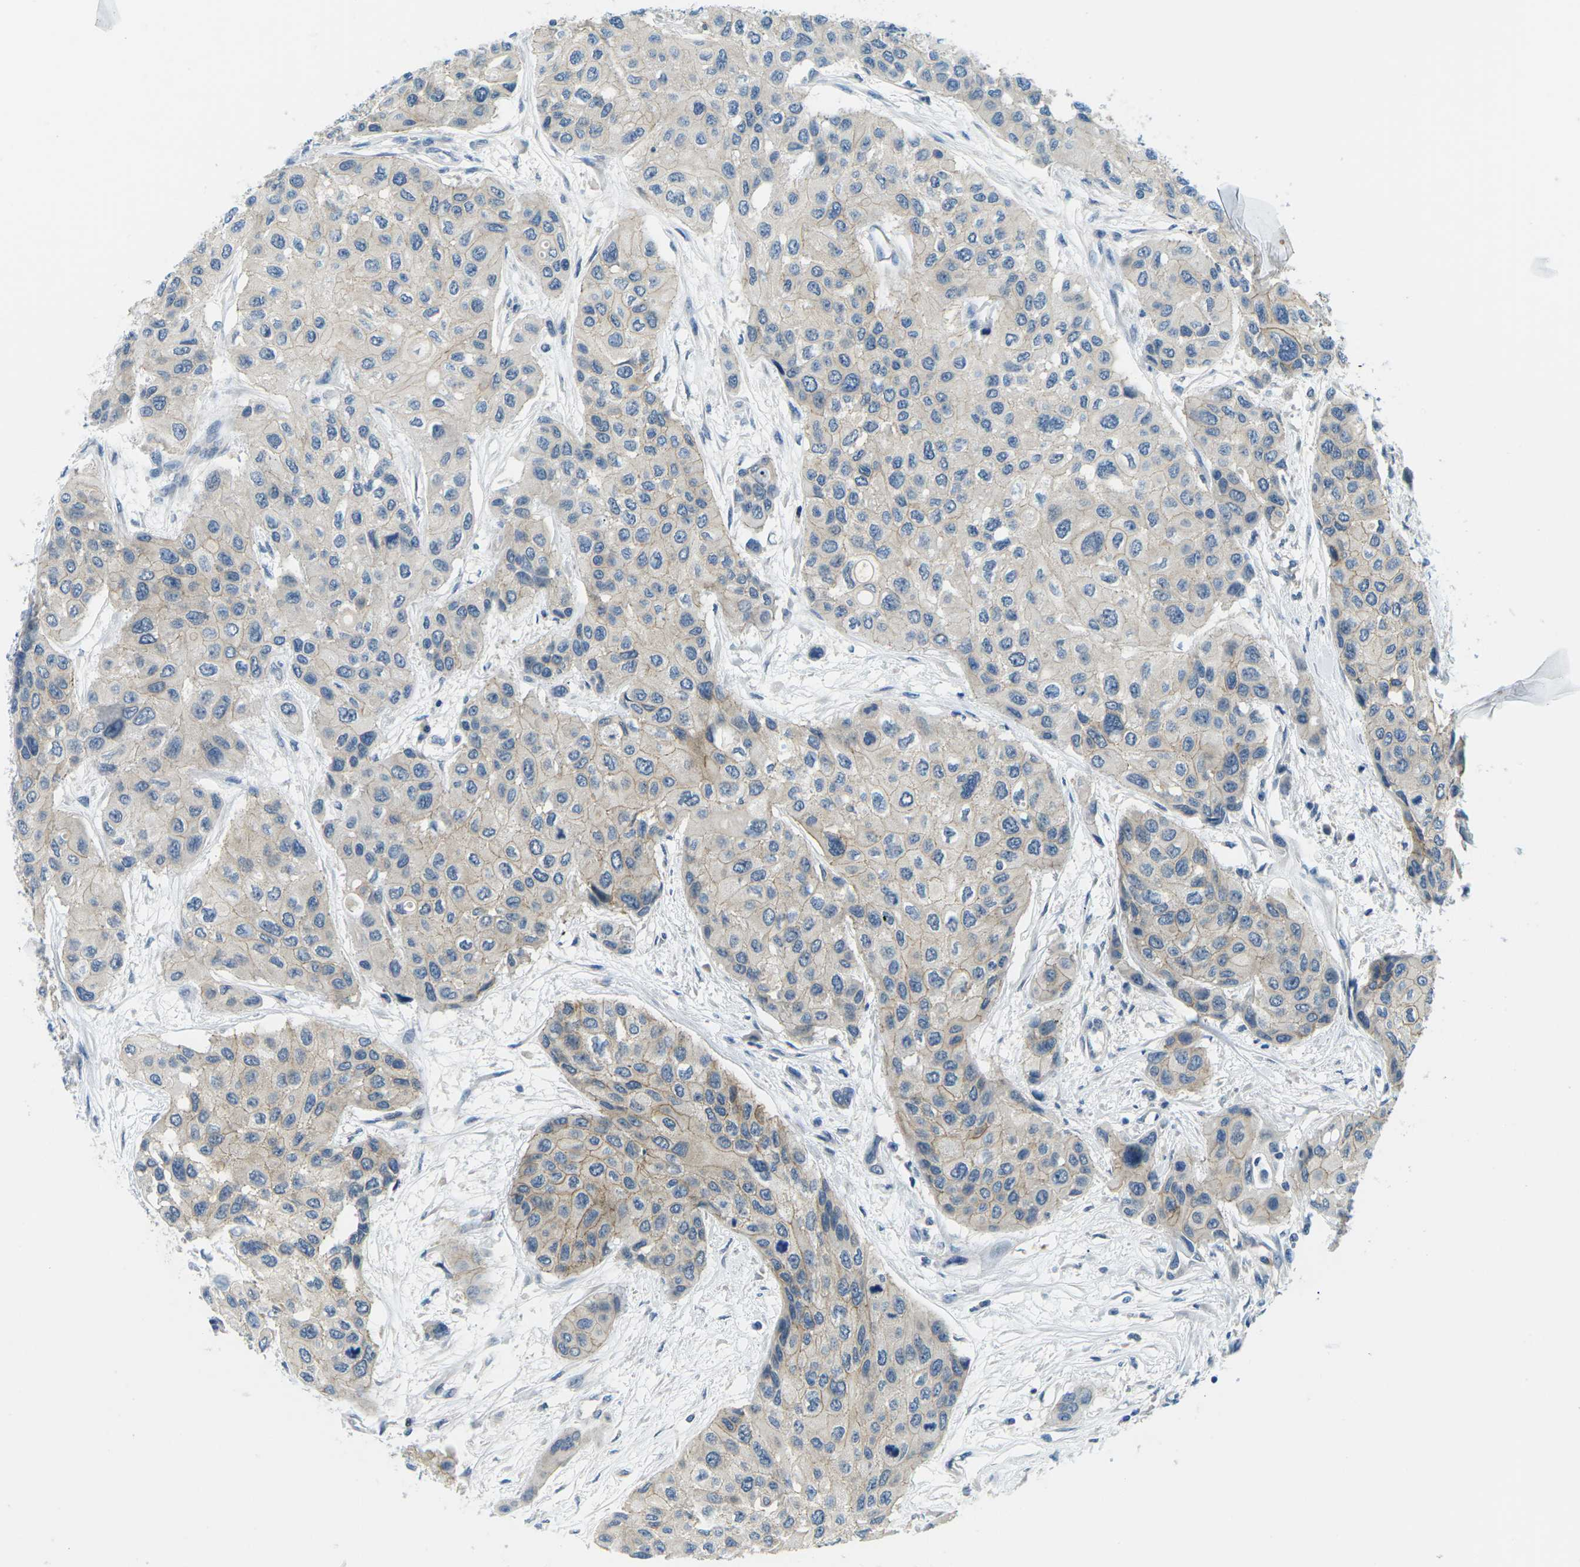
{"staining": {"intensity": "weak", "quantity": "<25%", "location": "cytoplasmic/membranous"}, "tissue": "urothelial cancer", "cell_type": "Tumor cells", "image_type": "cancer", "snomed": [{"axis": "morphology", "description": "Urothelial carcinoma, High grade"}, {"axis": "topography", "description": "Urinary bladder"}], "caption": "Immunohistochemical staining of urothelial cancer reveals no significant positivity in tumor cells. The staining is performed using DAB brown chromogen with nuclei counter-stained in using hematoxylin.", "gene": "CTNND1", "patient": {"sex": "female", "age": 56}}